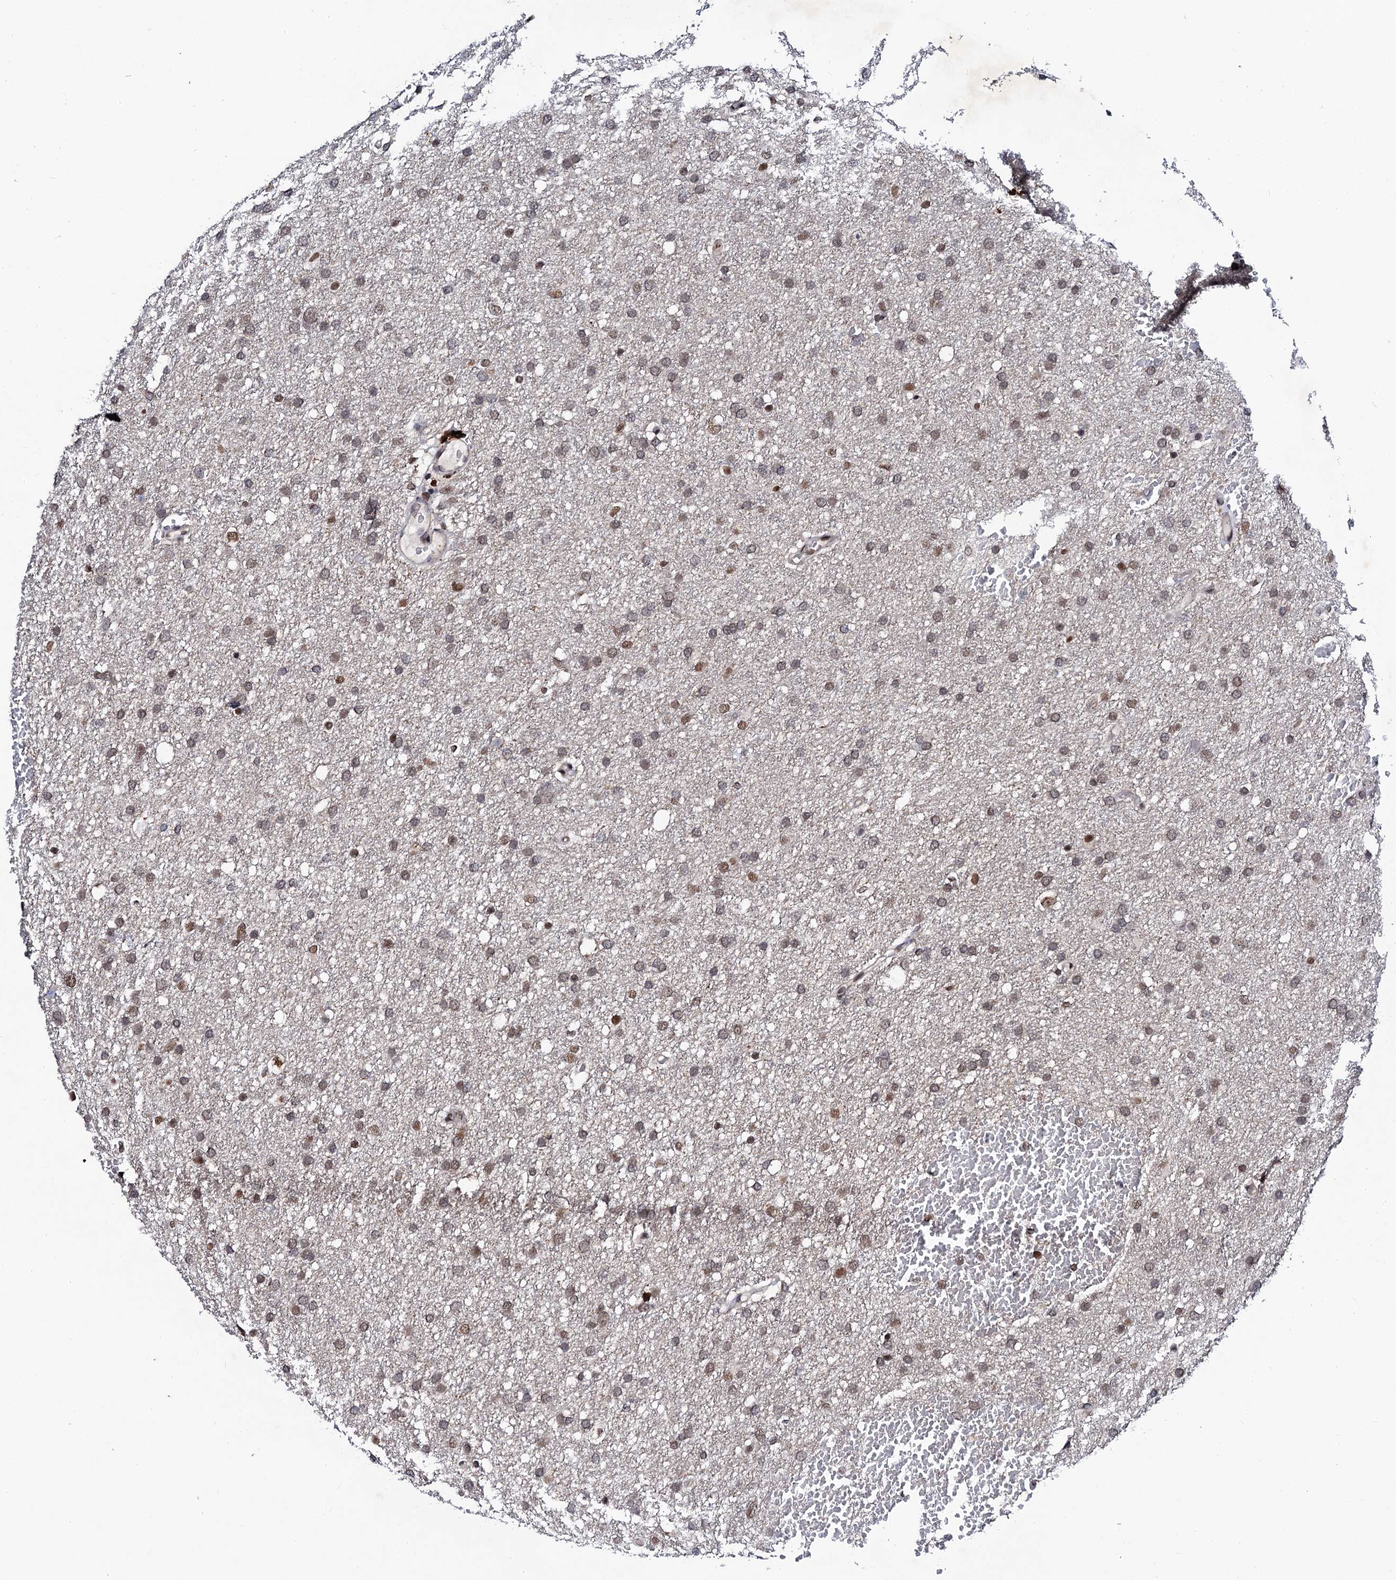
{"staining": {"intensity": "moderate", "quantity": "25%-75%", "location": "nuclear"}, "tissue": "glioma", "cell_type": "Tumor cells", "image_type": "cancer", "snomed": [{"axis": "morphology", "description": "Glioma, malignant, High grade"}, {"axis": "topography", "description": "Cerebral cortex"}], "caption": "Immunohistochemical staining of human glioma exhibits medium levels of moderate nuclear expression in about 25%-75% of tumor cells.", "gene": "CSTF3", "patient": {"sex": "female", "age": 36}}